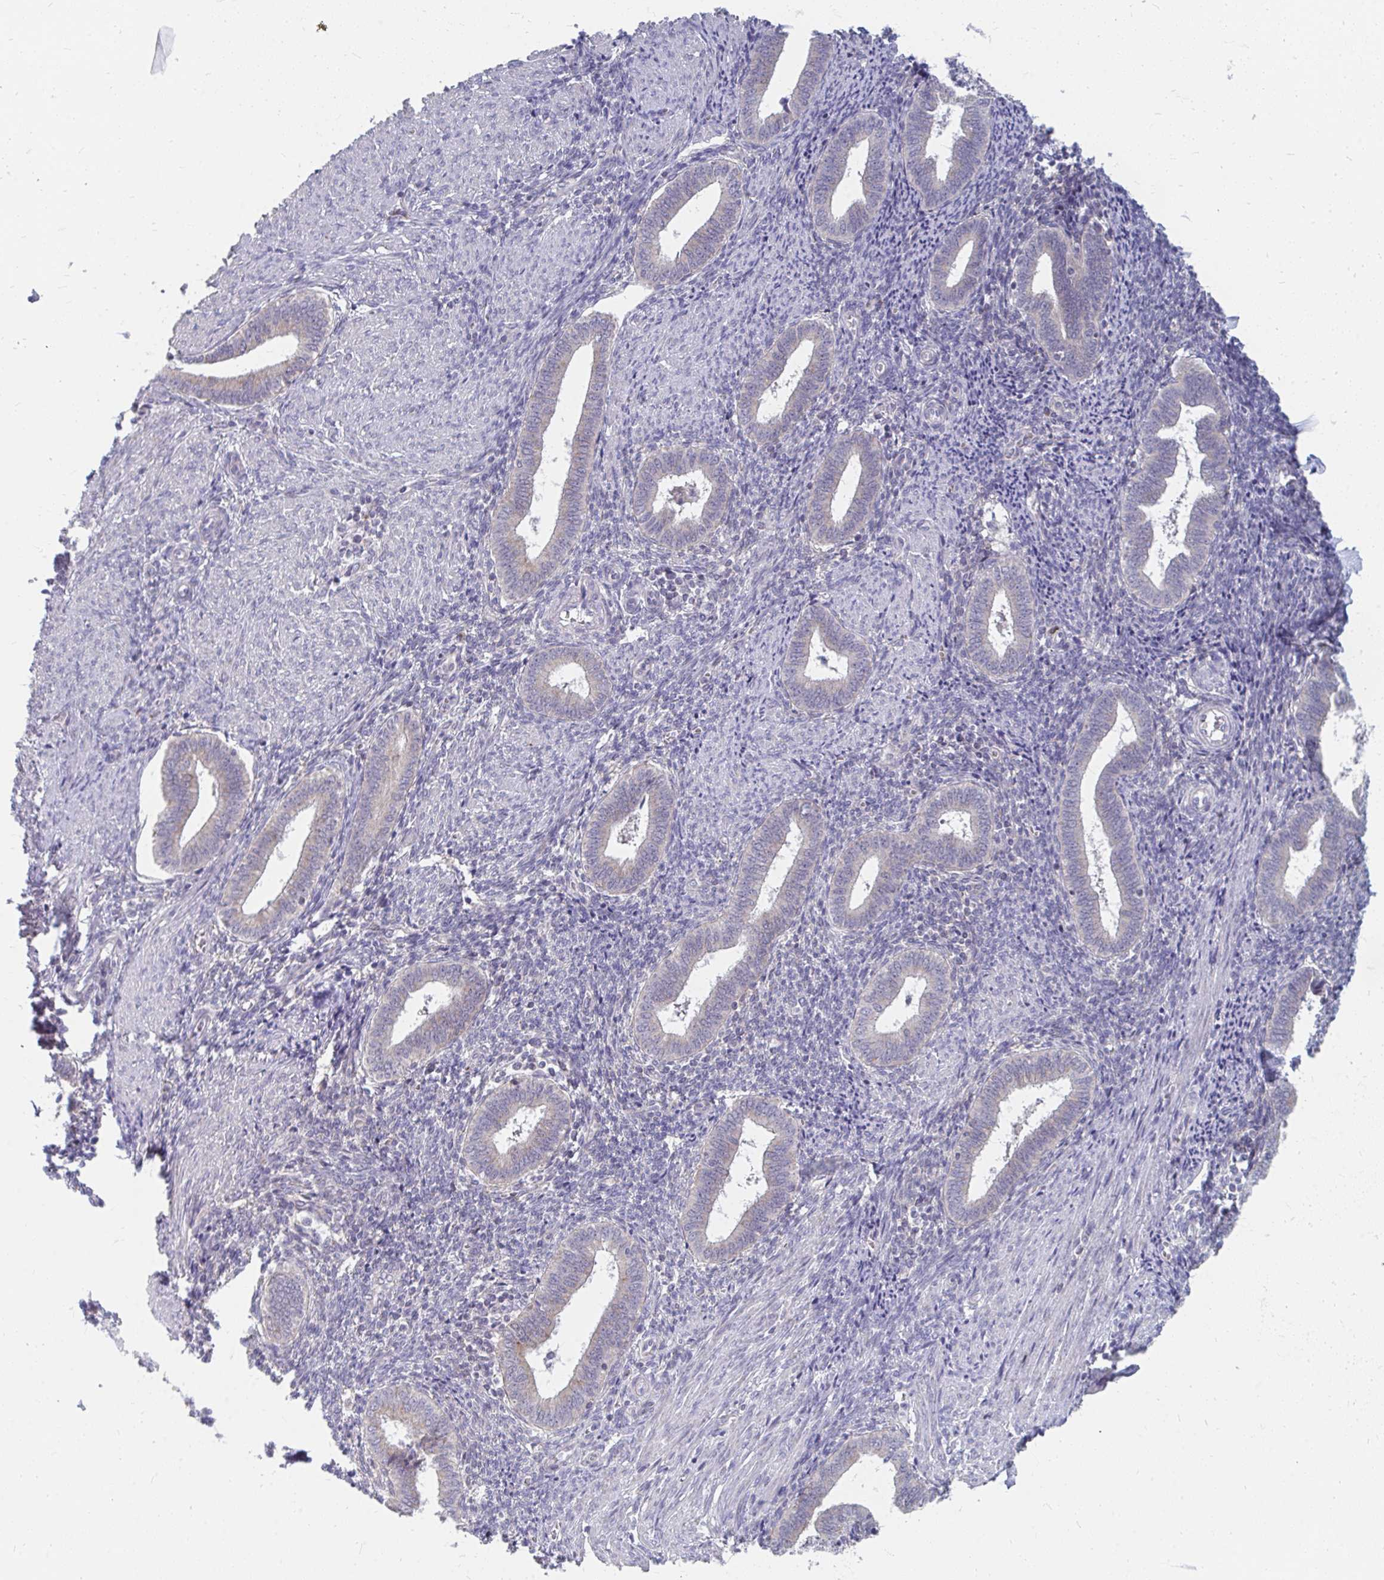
{"staining": {"intensity": "negative", "quantity": "none", "location": "none"}, "tissue": "endometrium", "cell_type": "Cells in endometrial stroma", "image_type": "normal", "snomed": [{"axis": "morphology", "description": "Normal tissue, NOS"}, {"axis": "topography", "description": "Endometrium"}], "caption": "Immunohistochemical staining of normal human endometrium reveals no significant staining in cells in endometrial stroma. The staining was performed using DAB (3,3'-diaminobenzidine) to visualize the protein expression in brown, while the nuclei were stained in blue with hematoxylin (Magnification: 20x).", "gene": "PABIR3", "patient": {"sex": "female", "age": 42}}